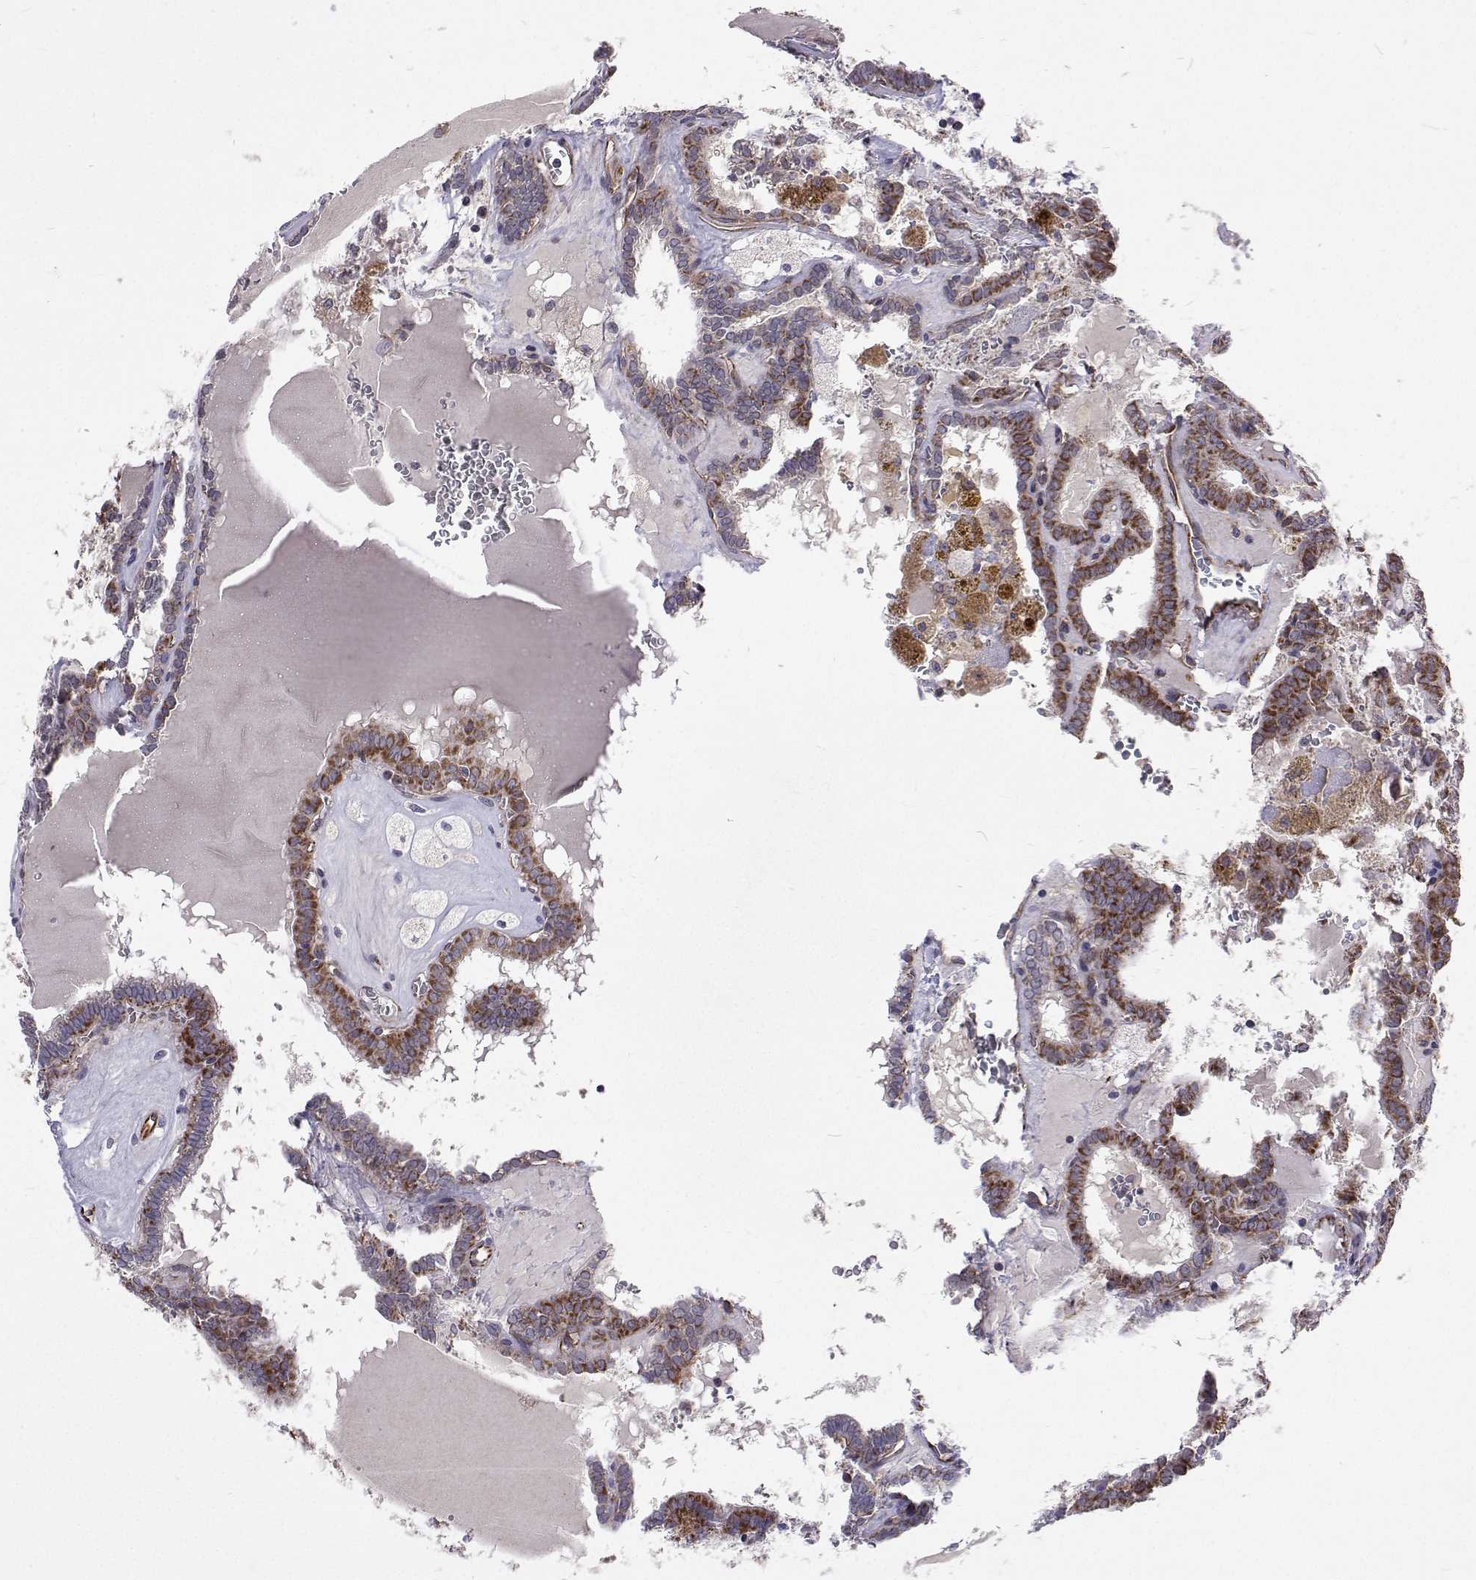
{"staining": {"intensity": "moderate", "quantity": "25%-75%", "location": "cytoplasmic/membranous"}, "tissue": "thyroid cancer", "cell_type": "Tumor cells", "image_type": "cancer", "snomed": [{"axis": "morphology", "description": "Papillary adenocarcinoma, NOS"}, {"axis": "topography", "description": "Thyroid gland"}], "caption": "An immunohistochemistry (IHC) histopathology image of neoplastic tissue is shown. Protein staining in brown shows moderate cytoplasmic/membranous positivity in papillary adenocarcinoma (thyroid) within tumor cells.", "gene": "DHTKD1", "patient": {"sex": "female", "age": 39}}